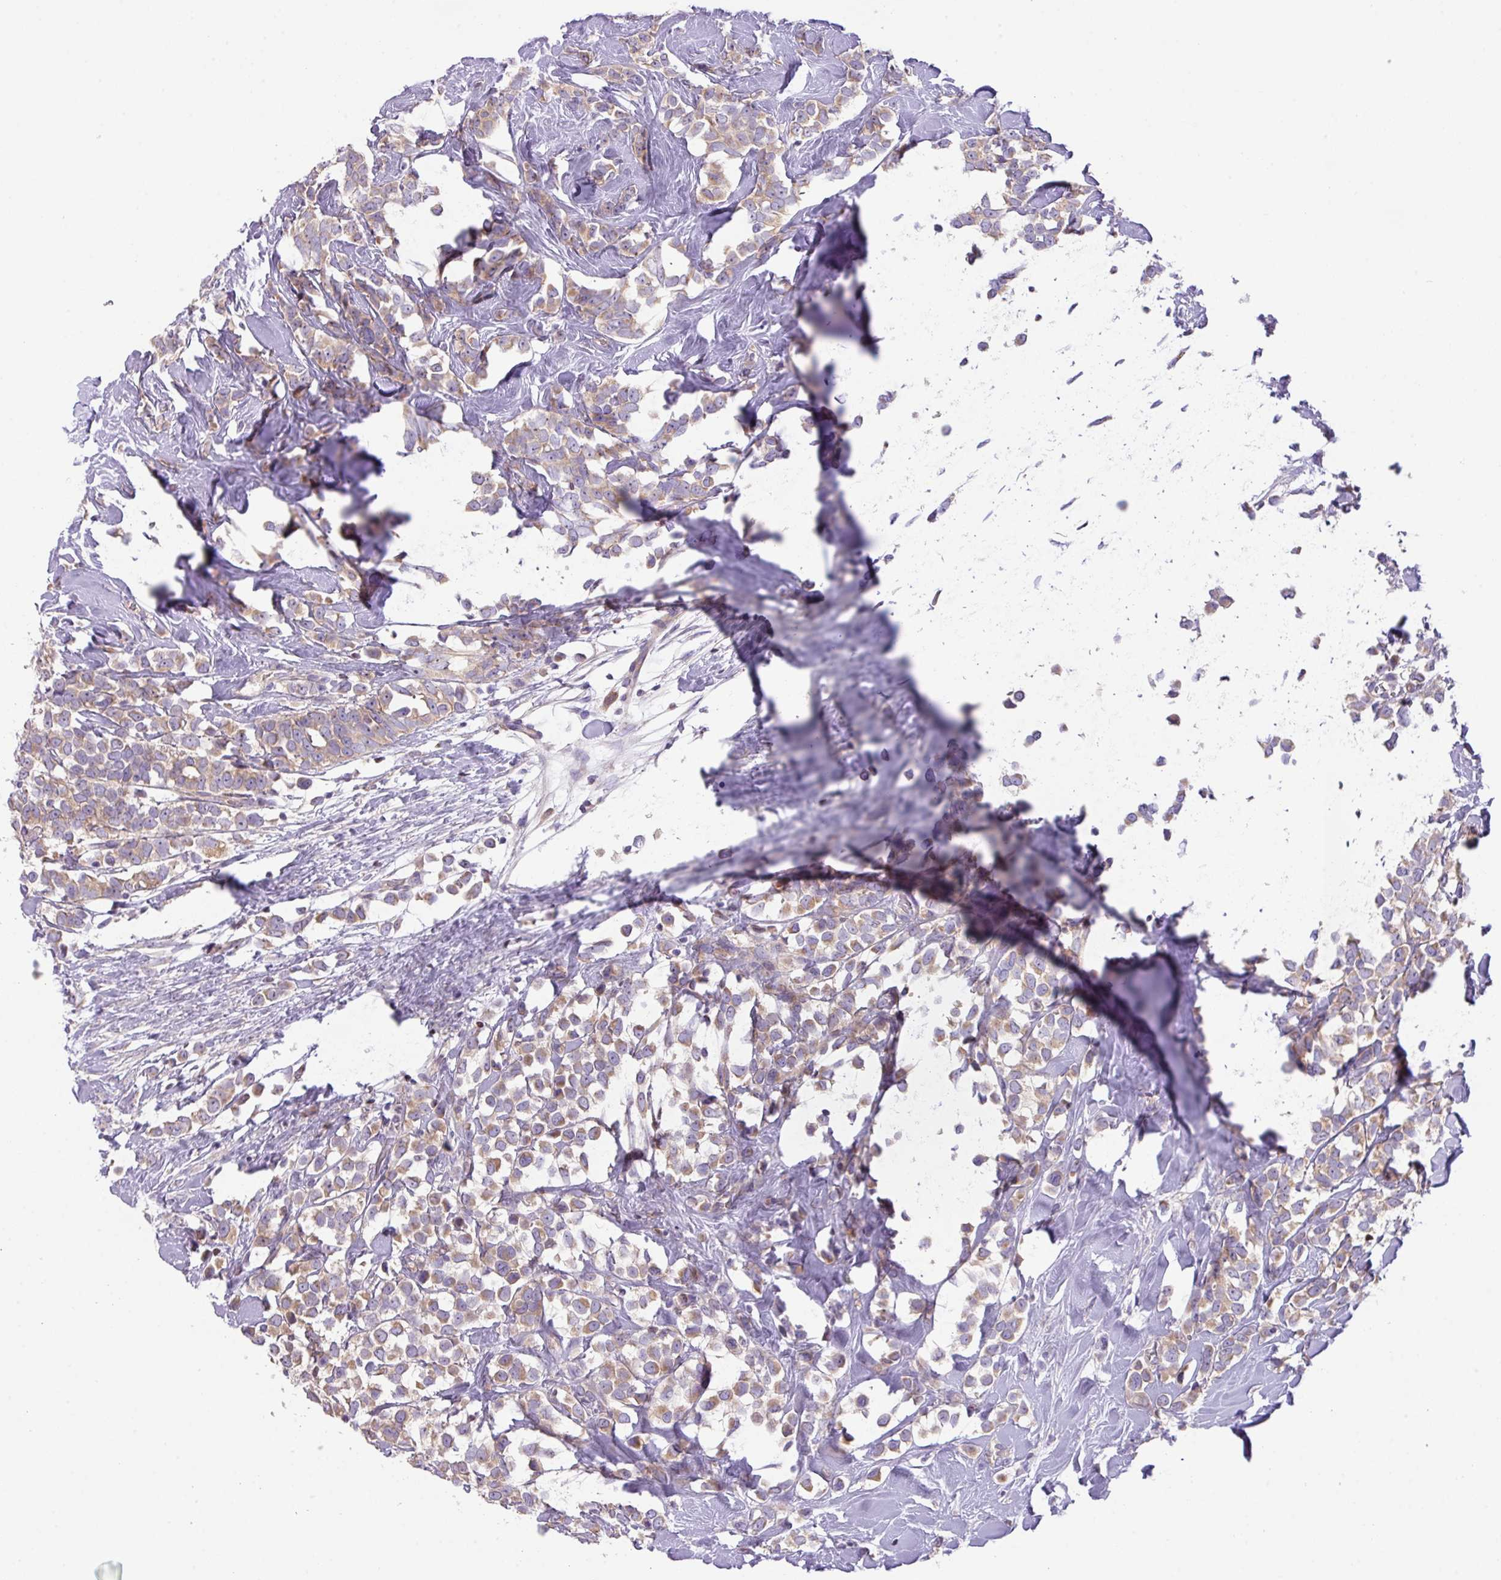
{"staining": {"intensity": "weak", "quantity": ">75%", "location": "cytoplasmic/membranous"}, "tissue": "breast cancer", "cell_type": "Tumor cells", "image_type": "cancer", "snomed": [{"axis": "morphology", "description": "Duct carcinoma"}, {"axis": "topography", "description": "Breast"}], "caption": "High-power microscopy captured an immunohistochemistry (IHC) histopathology image of infiltrating ductal carcinoma (breast), revealing weak cytoplasmic/membranous expression in approximately >75% of tumor cells. The staining is performed using DAB brown chromogen to label protein expression. The nuclei are counter-stained blue using hematoxylin.", "gene": "ZNF394", "patient": {"sex": "female", "age": 80}}